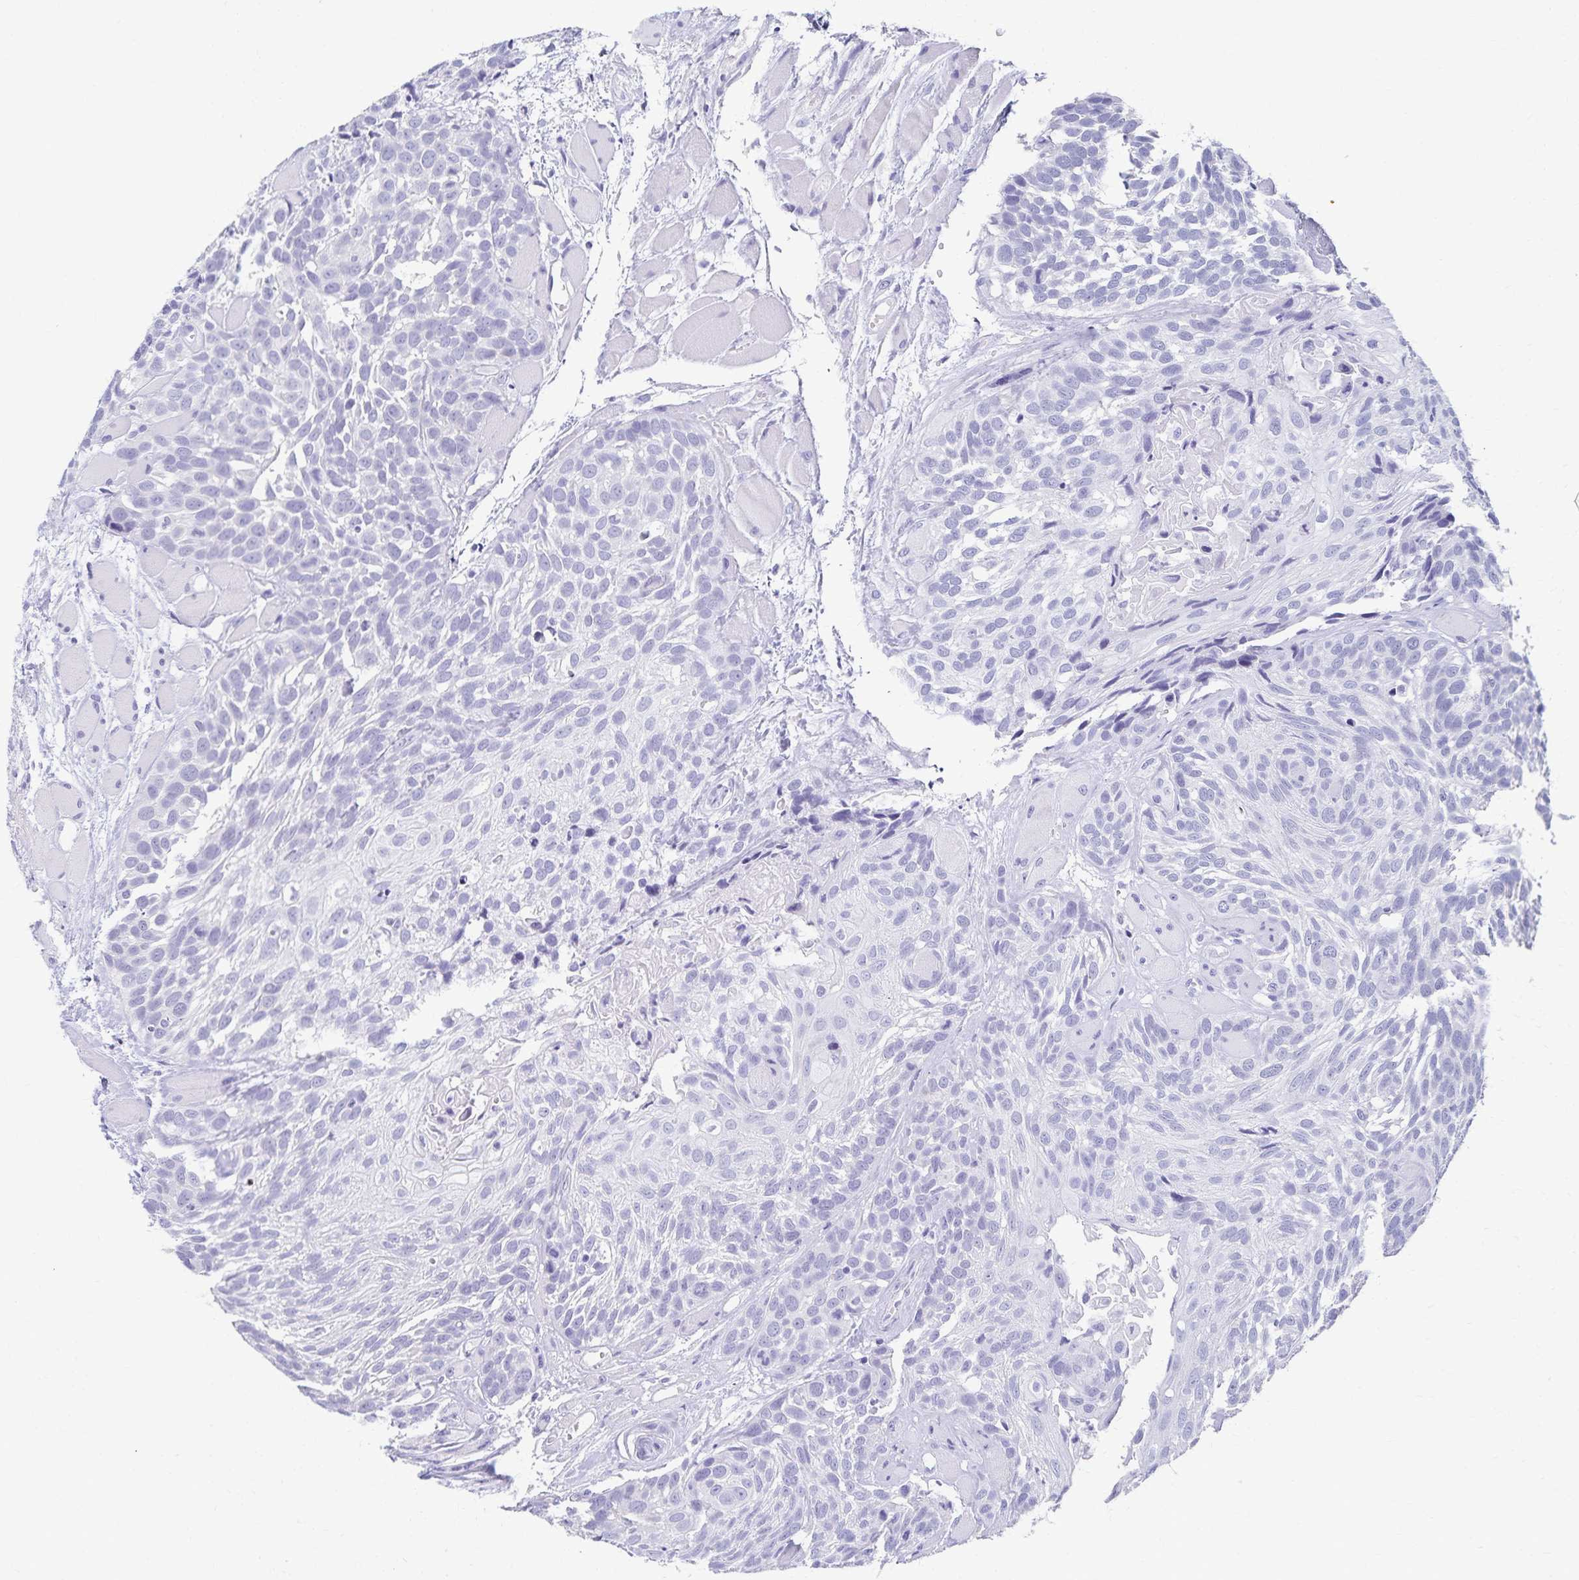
{"staining": {"intensity": "negative", "quantity": "none", "location": "none"}, "tissue": "head and neck cancer", "cell_type": "Tumor cells", "image_type": "cancer", "snomed": [{"axis": "morphology", "description": "Squamous cell carcinoma, NOS"}, {"axis": "topography", "description": "Head-Neck"}], "caption": "Tumor cells show no significant protein positivity in head and neck cancer (squamous cell carcinoma).", "gene": "C2orf50", "patient": {"sex": "female", "age": 50}}